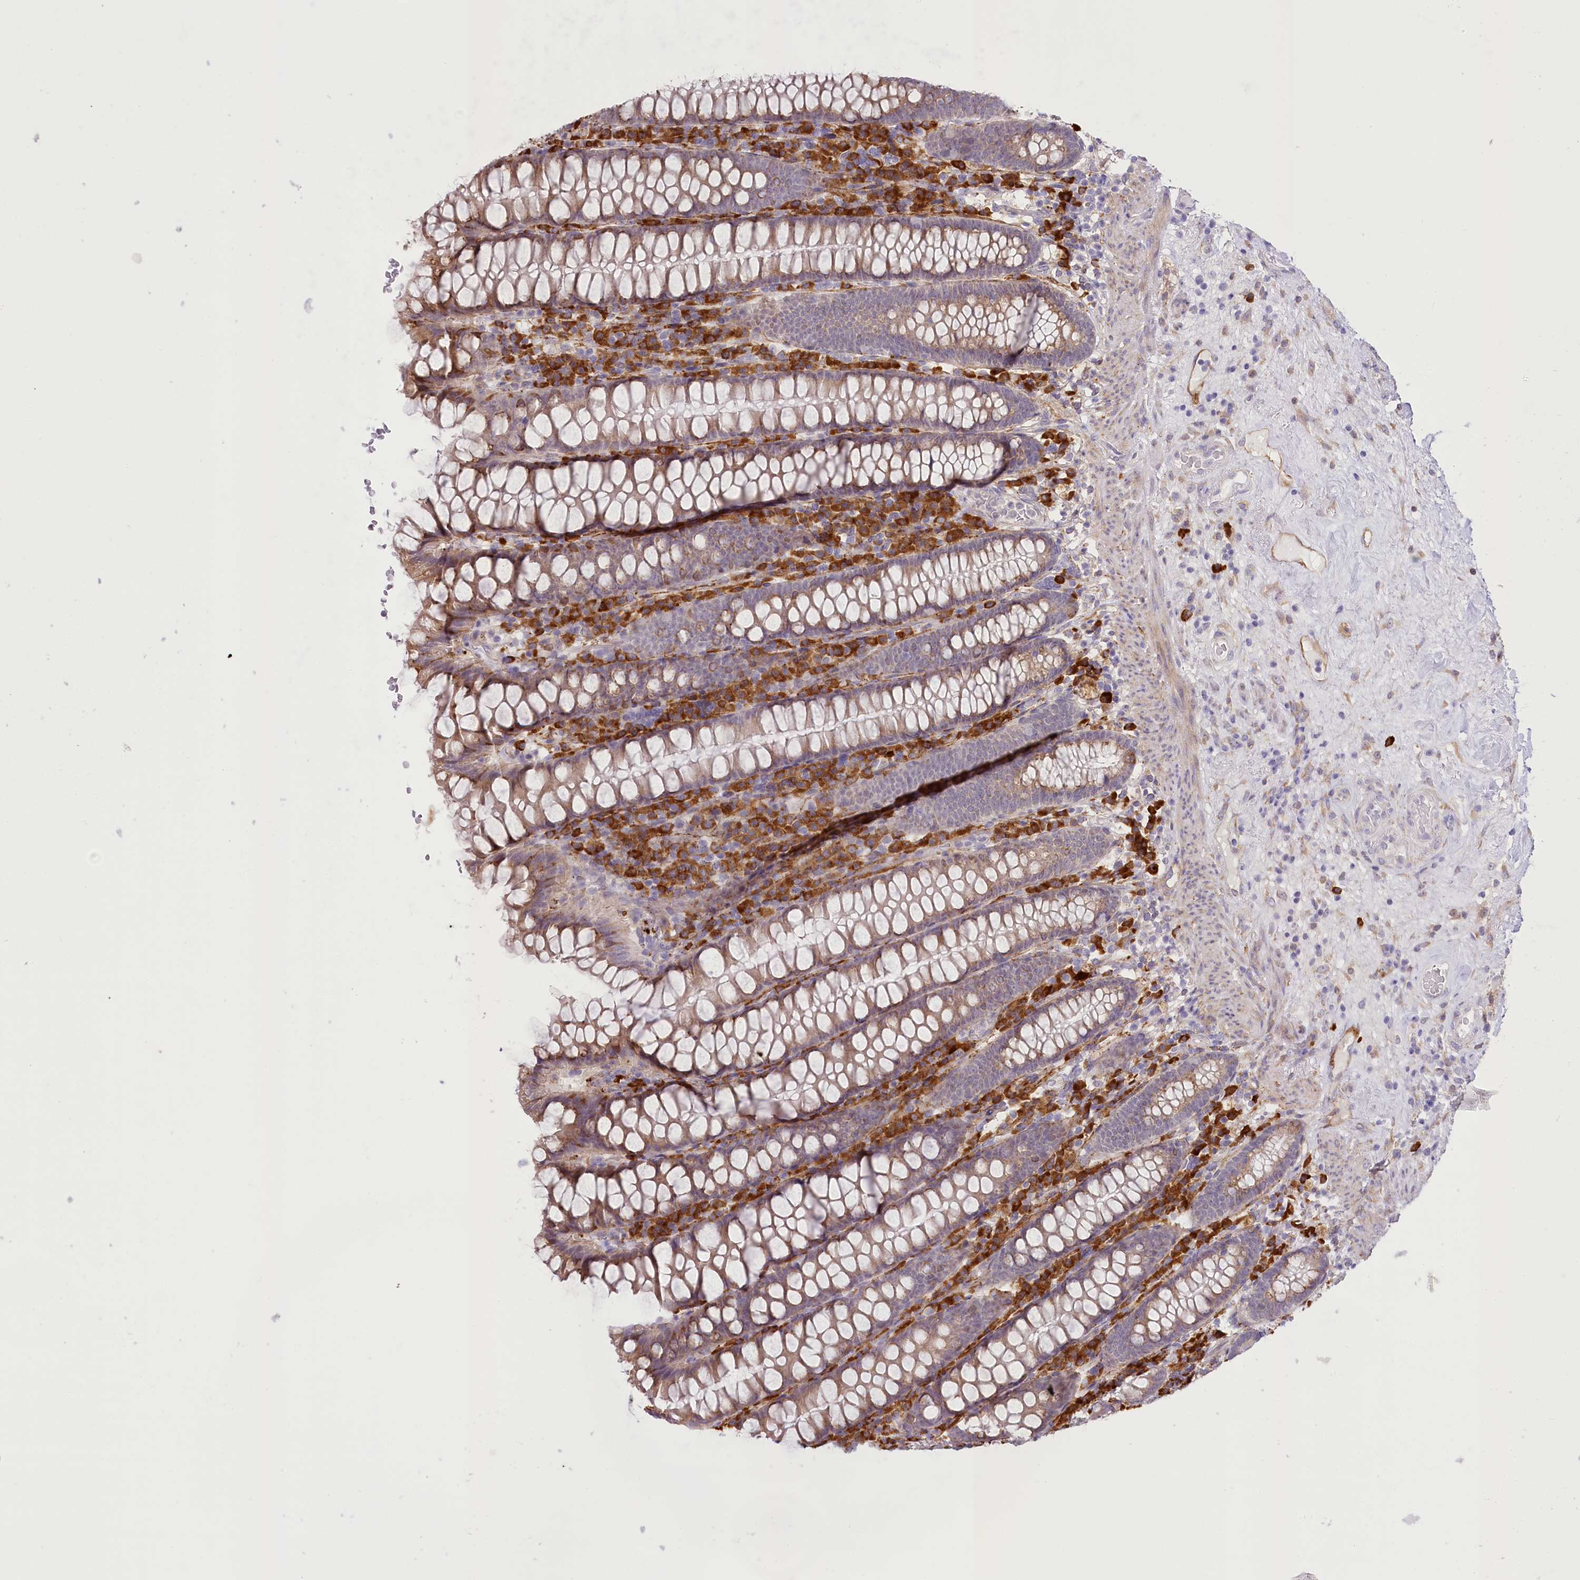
{"staining": {"intensity": "moderate", "quantity": ">75%", "location": "cytoplasmic/membranous"}, "tissue": "colon", "cell_type": "Endothelial cells", "image_type": "normal", "snomed": [{"axis": "morphology", "description": "Normal tissue, NOS"}, {"axis": "topography", "description": "Colon"}], "caption": "Colon stained with DAB IHC exhibits medium levels of moderate cytoplasmic/membranous positivity in about >75% of endothelial cells.", "gene": "NCKAP5", "patient": {"sex": "female", "age": 79}}